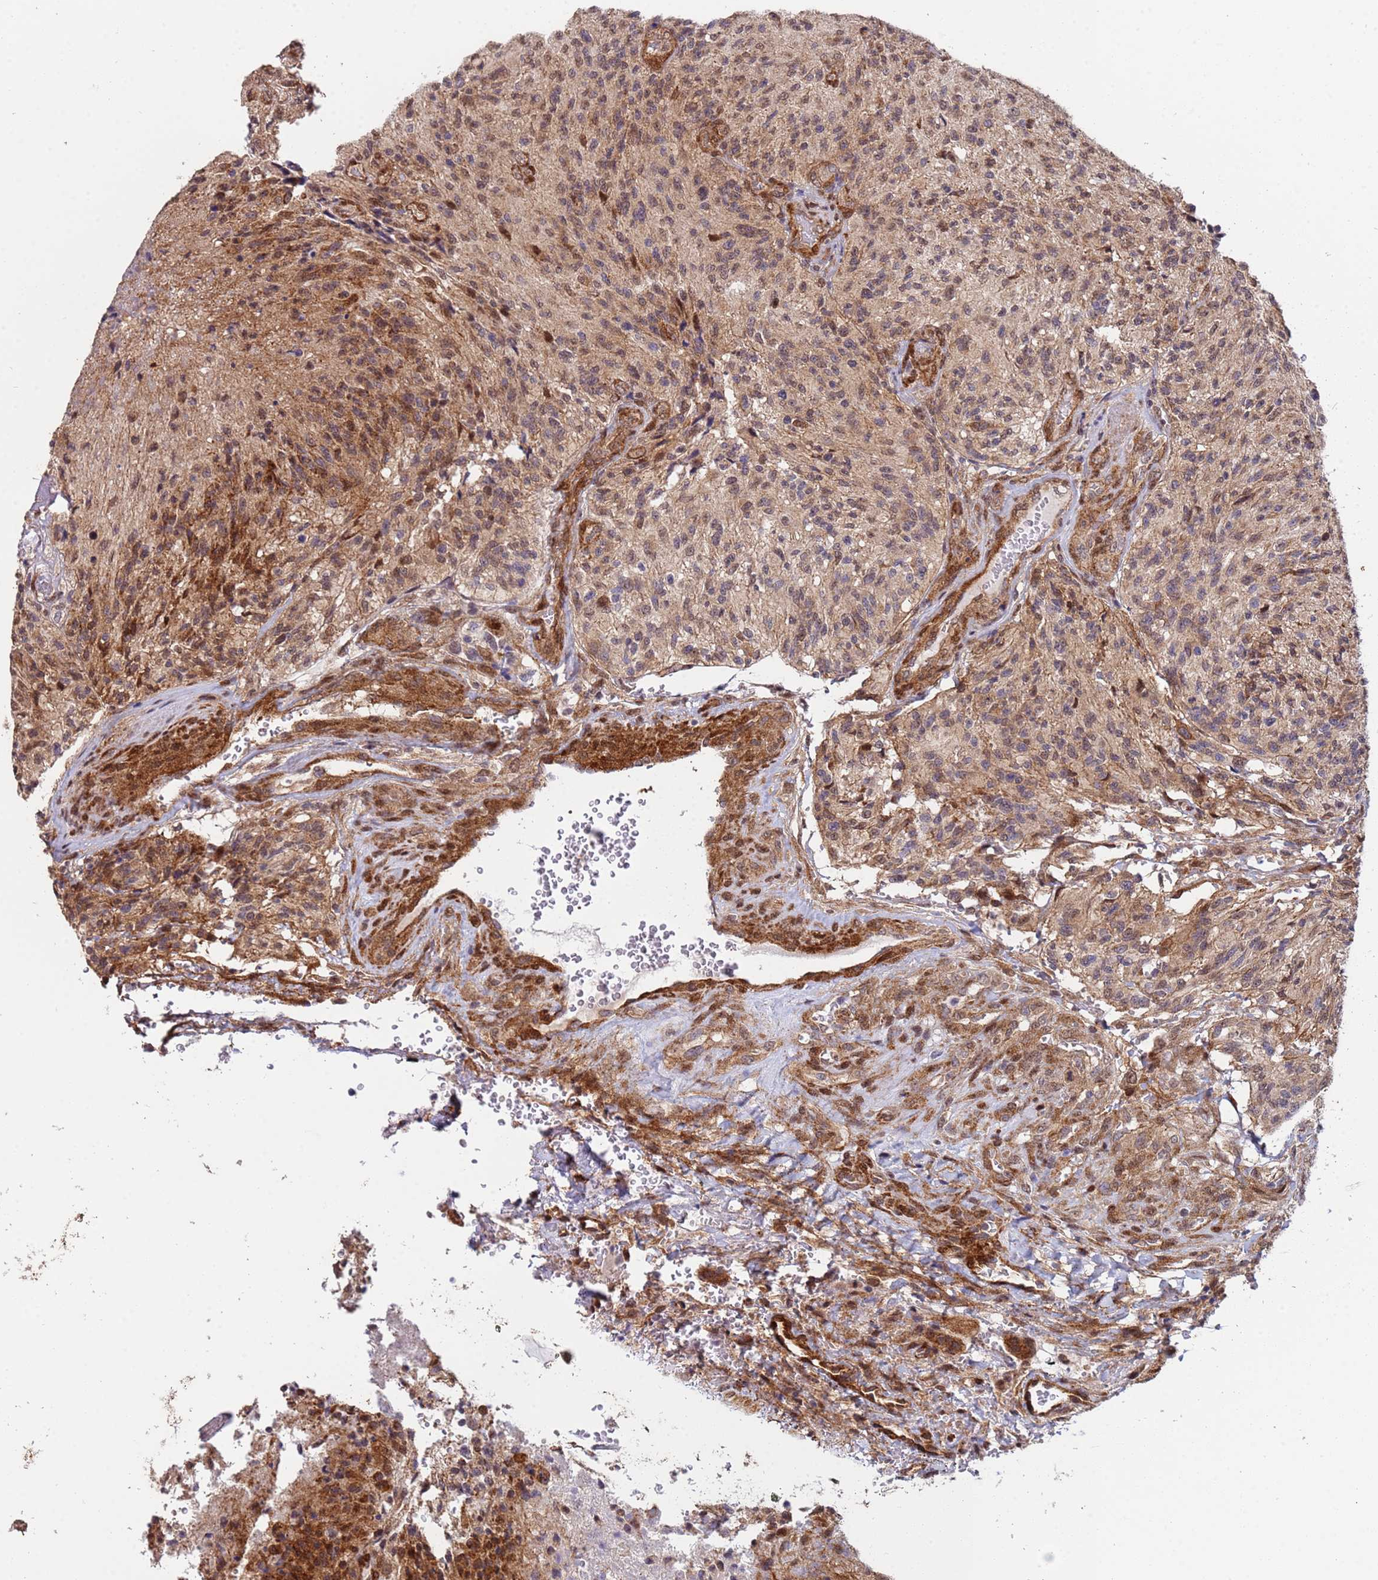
{"staining": {"intensity": "moderate", "quantity": ">75%", "location": "cytoplasmic/membranous,nuclear"}, "tissue": "glioma", "cell_type": "Tumor cells", "image_type": "cancer", "snomed": [{"axis": "morphology", "description": "Normal tissue, NOS"}, {"axis": "morphology", "description": "Glioma, malignant, High grade"}, {"axis": "topography", "description": "Cerebral cortex"}], "caption": "The immunohistochemical stain highlights moderate cytoplasmic/membranous and nuclear expression in tumor cells of malignant high-grade glioma tissue.", "gene": "TRIP6", "patient": {"sex": "male", "age": 56}}